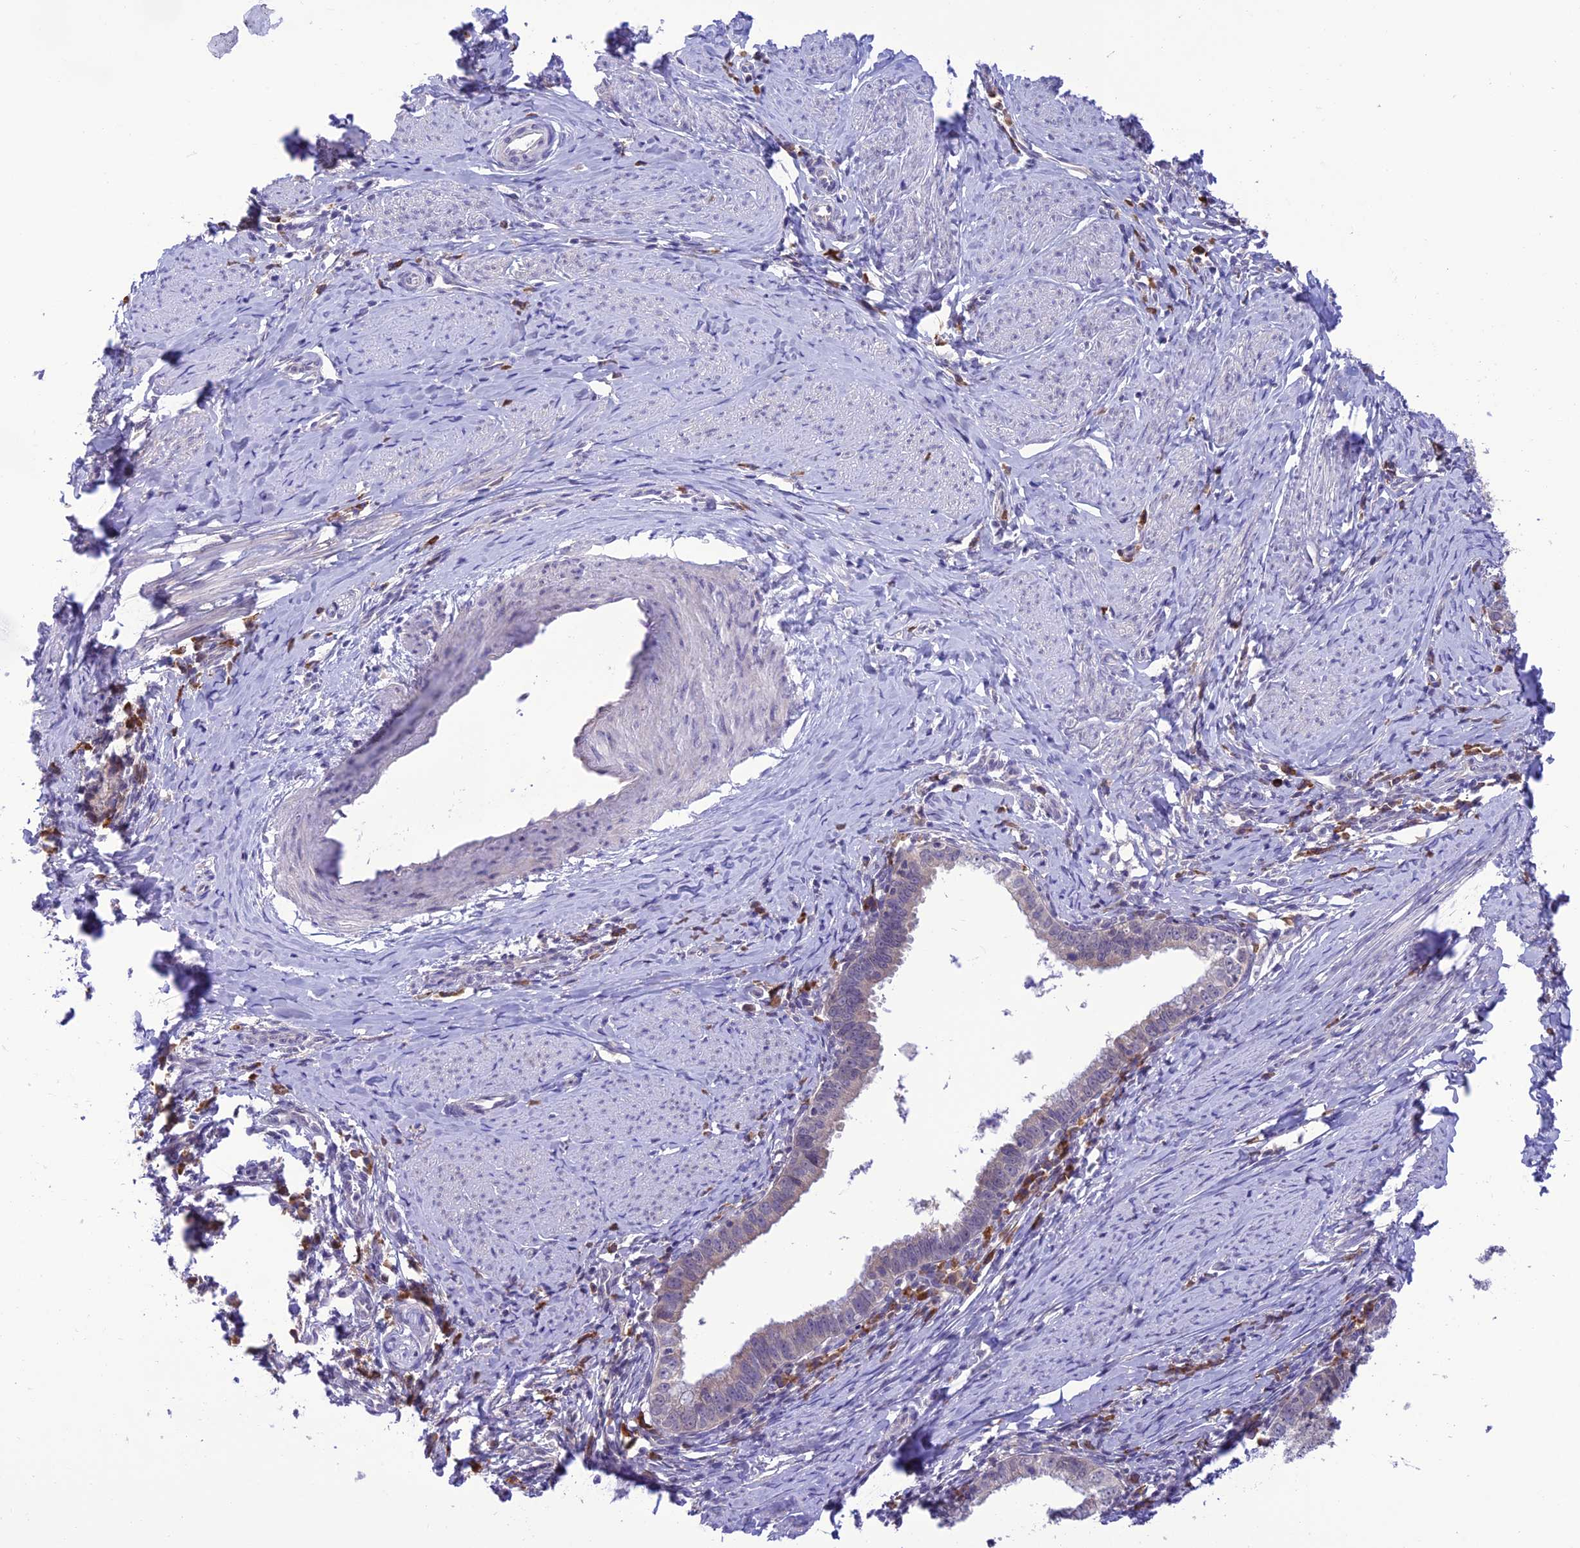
{"staining": {"intensity": "negative", "quantity": "none", "location": "none"}, "tissue": "cervical cancer", "cell_type": "Tumor cells", "image_type": "cancer", "snomed": [{"axis": "morphology", "description": "Adenocarcinoma, NOS"}, {"axis": "topography", "description": "Cervix"}], "caption": "A histopathology image of cervical cancer (adenocarcinoma) stained for a protein shows no brown staining in tumor cells.", "gene": "RNF126", "patient": {"sex": "female", "age": 36}}